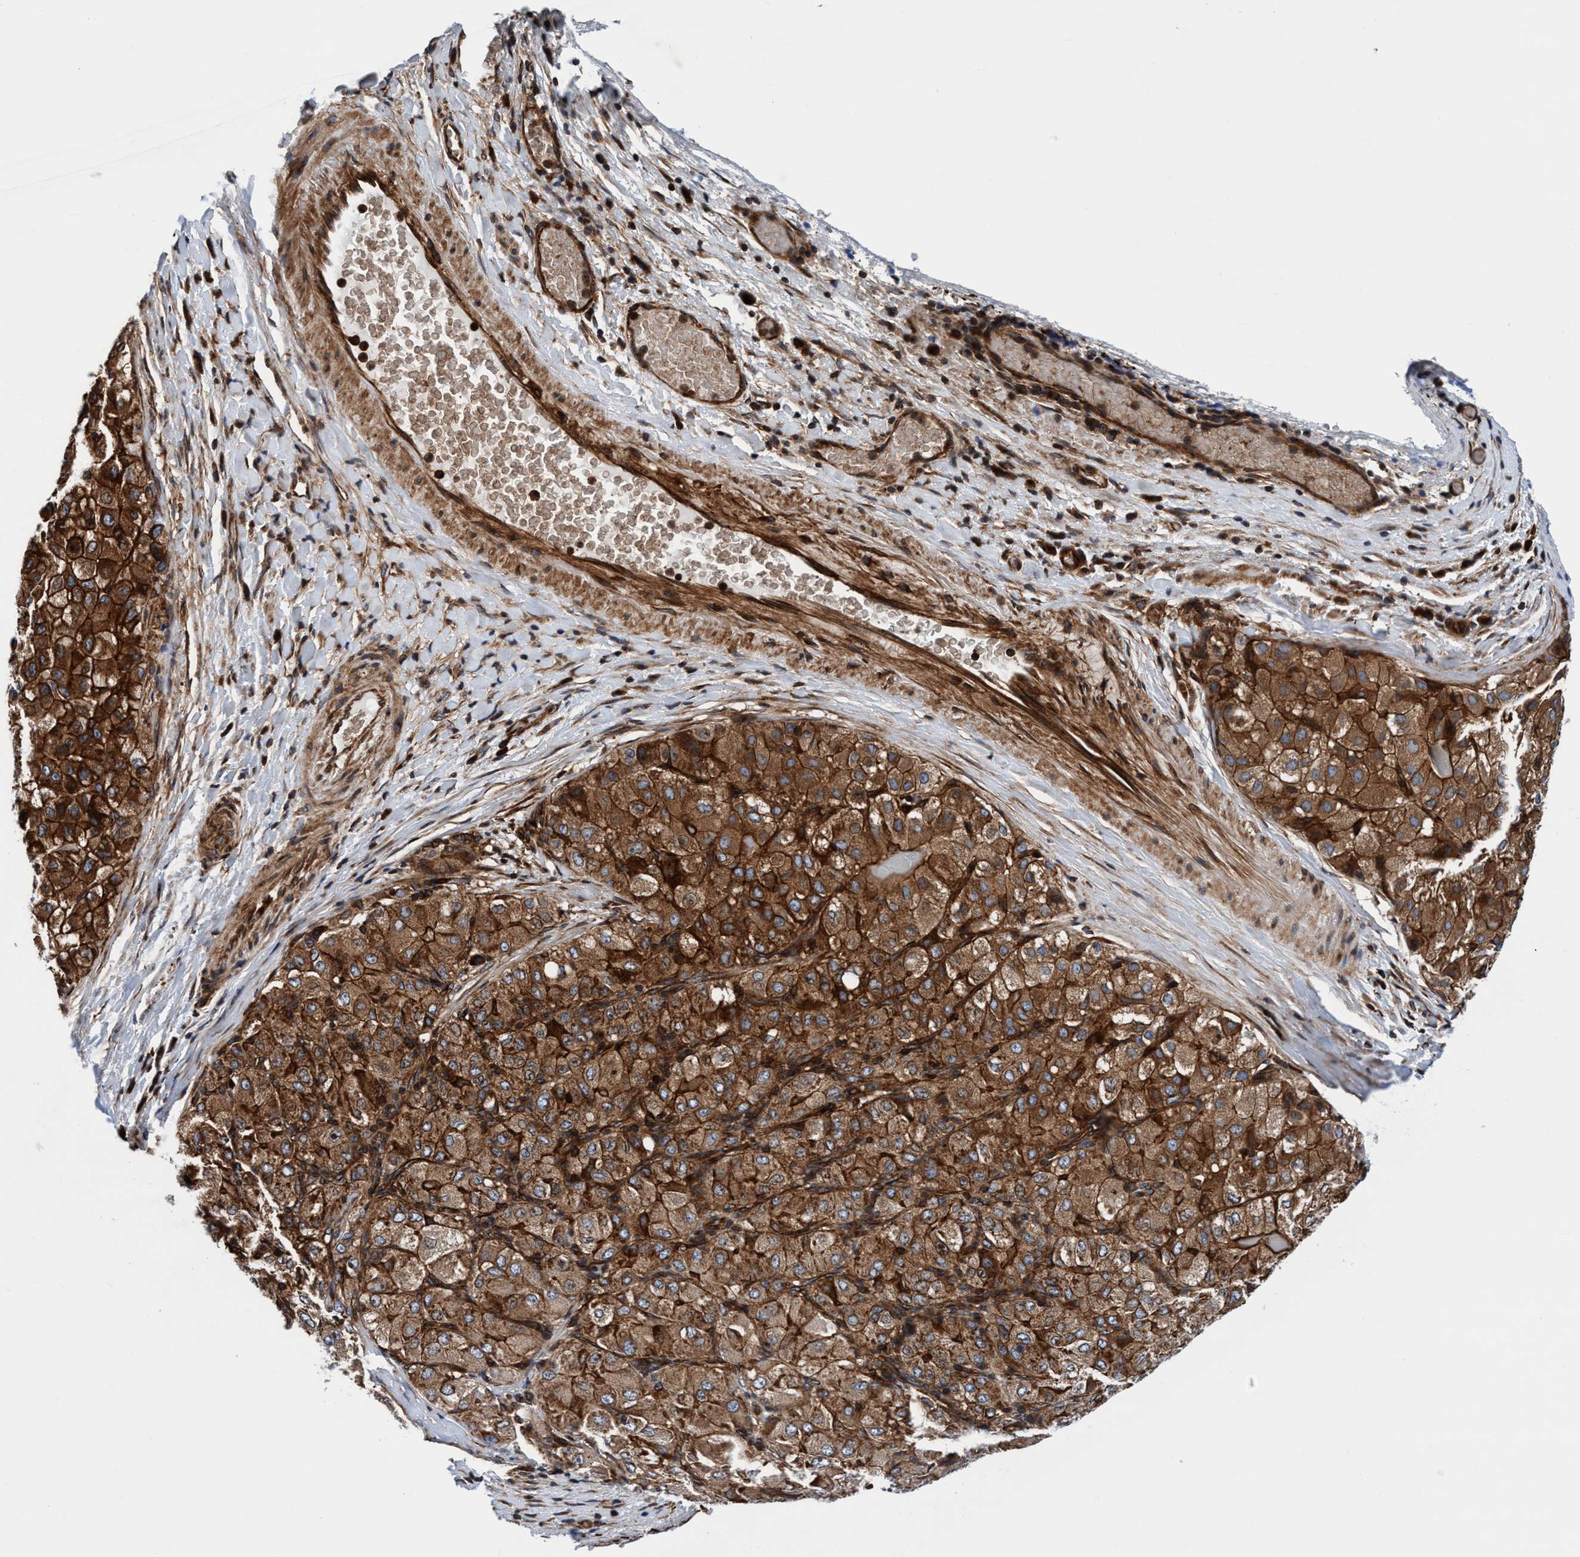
{"staining": {"intensity": "strong", "quantity": ">75%", "location": "cytoplasmic/membranous"}, "tissue": "liver cancer", "cell_type": "Tumor cells", "image_type": "cancer", "snomed": [{"axis": "morphology", "description": "Carcinoma, Hepatocellular, NOS"}, {"axis": "topography", "description": "Liver"}], "caption": "The micrograph demonstrates staining of liver hepatocellular carcinoma, revealing strong cytoplasmic/membranous protein positivity (brown color) within tumor cells.", "gene": "MCM3AP", "patient": {"sex": "male", "age": 80}}